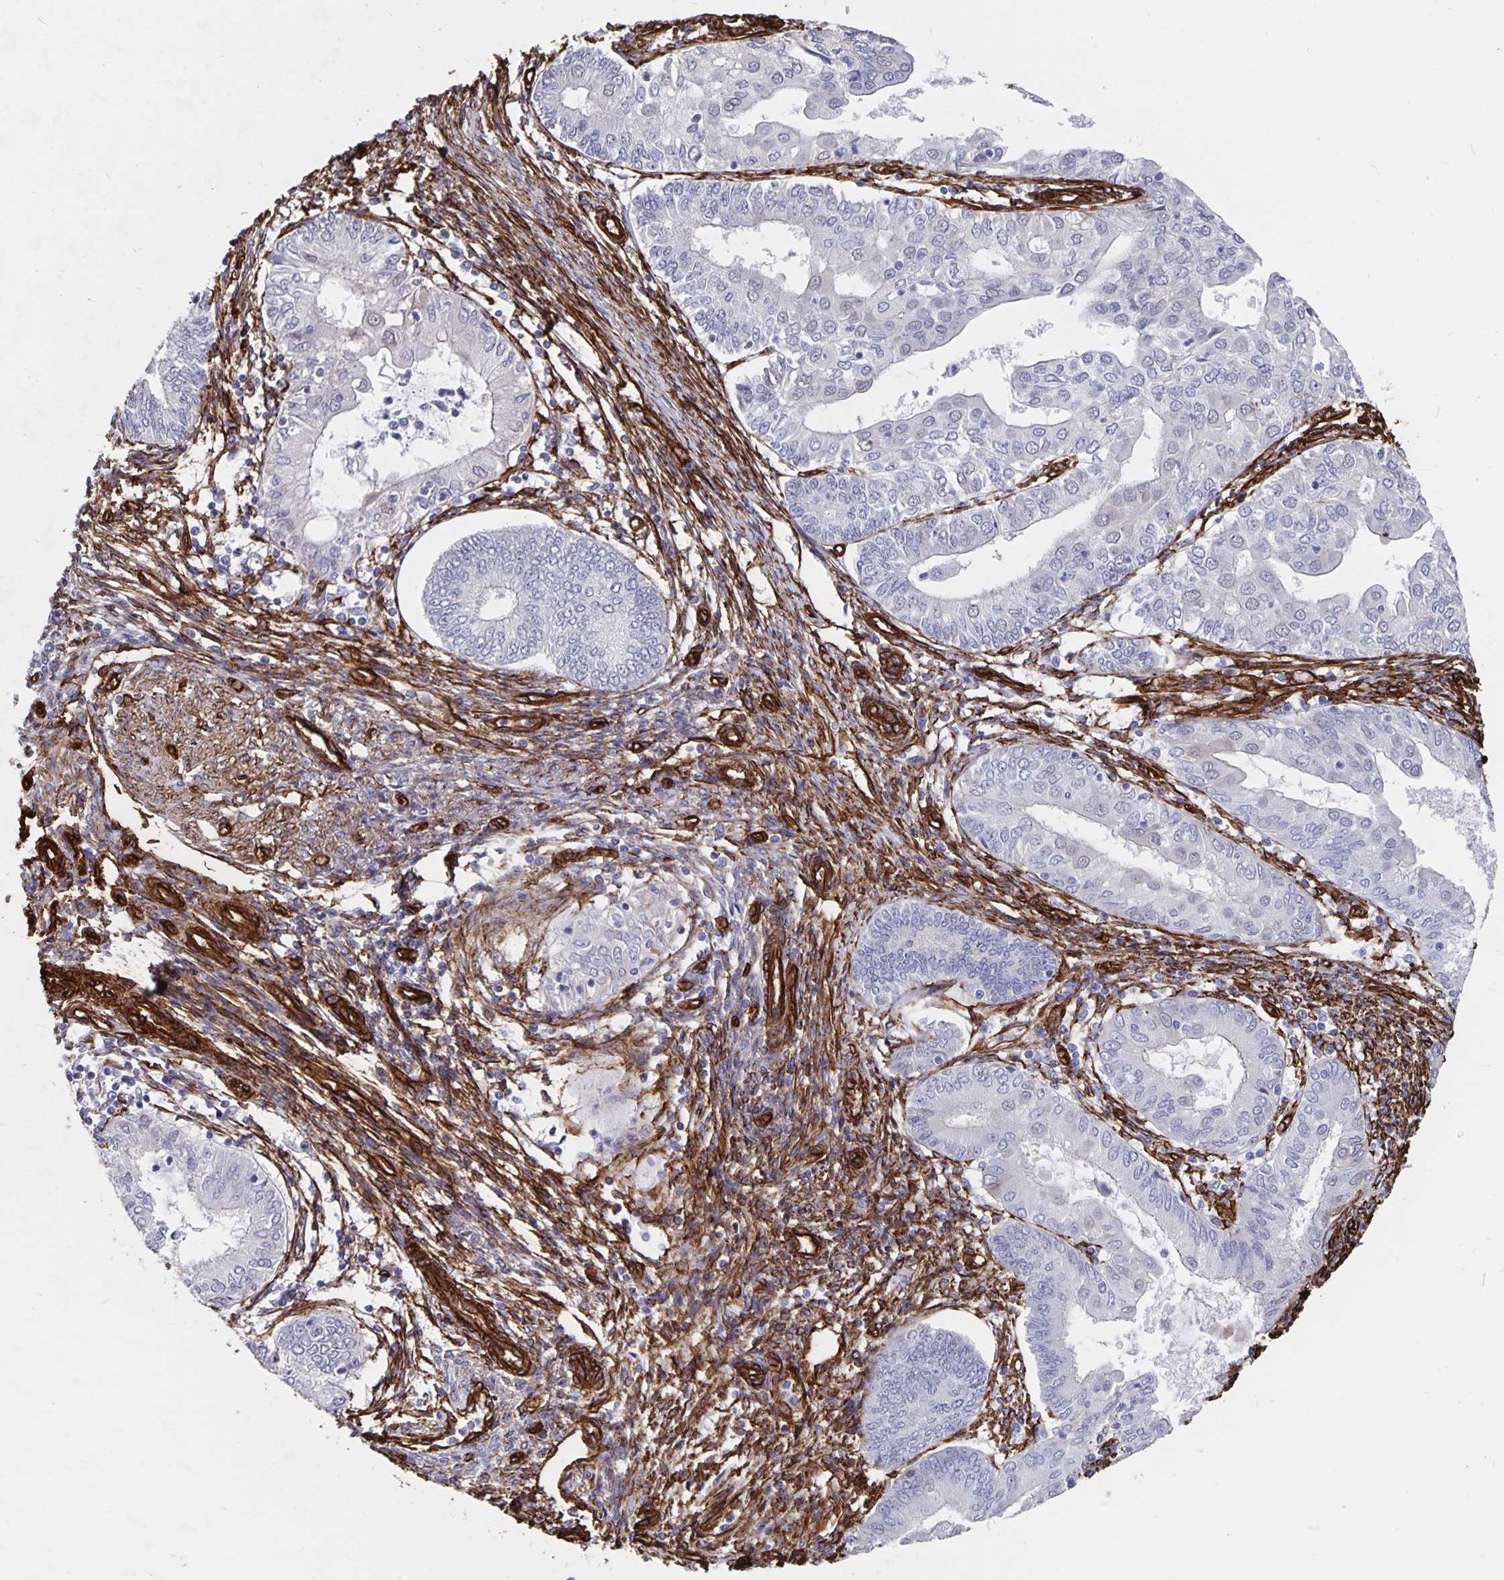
{"staining": {"intensity": "negative", "quantity": "none", "location": "none"}, "tissue": "endometrial cancer", "cell_type": "Tumor cells", "image_type": "cancer", "snomed": [{"axis": "morphology", "description": "Adenocarcinoma, NOS"}, {"axis": "topography", "description": "Endometrium"}], "caption": "An immunohistochemistry (IHC) photomicrograph of endometrial adenocarcinoma is shown. There is no staining in tumor cells of endometrial adenocarcinoma.", "gene": "DCHS2", "patient": {"sex": "female", "age": 68}}